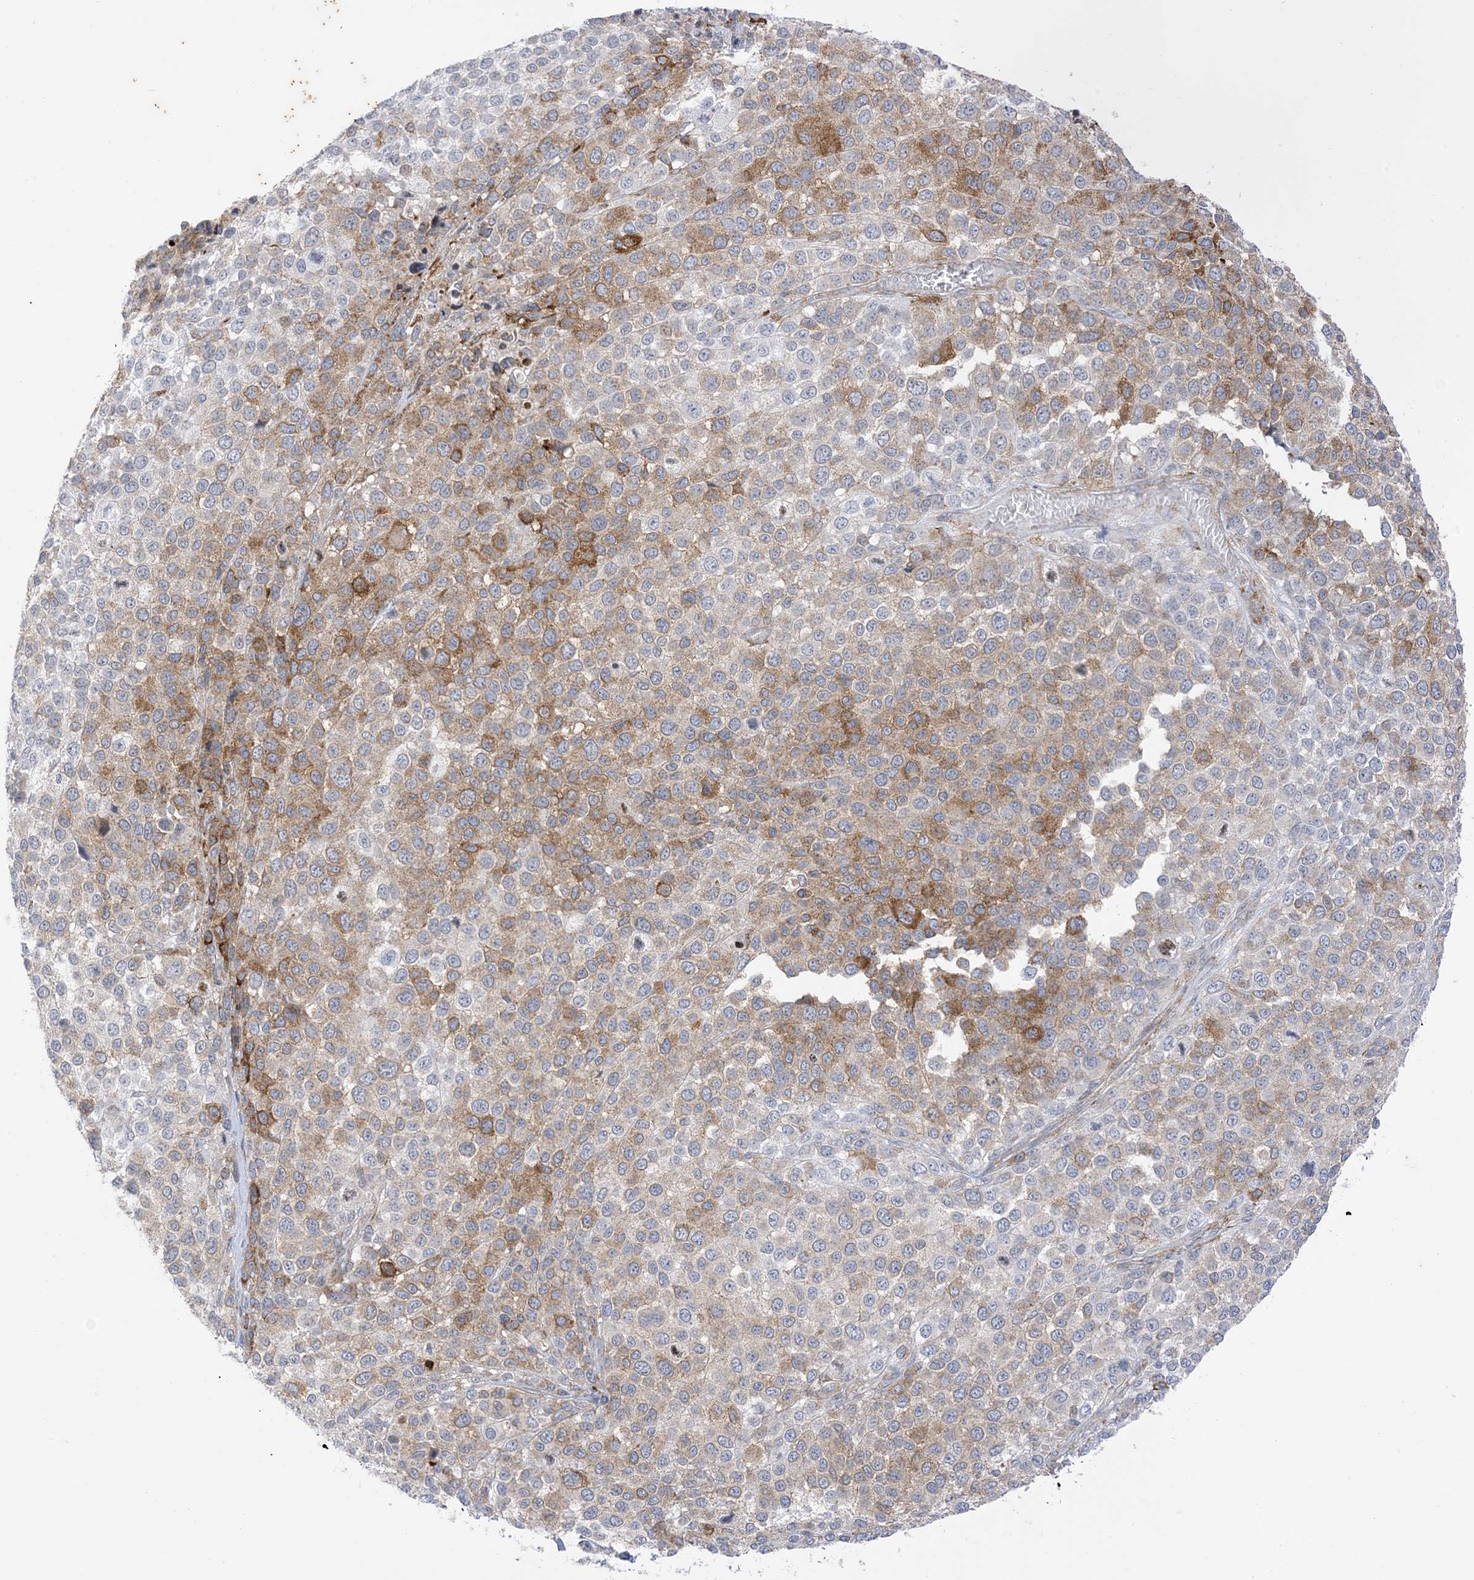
{"staining": {"intensity": "moderate", "quantity": "25%-75%", "location": "cytoplasmic/membranous"}, "tissue": "melanoma", "cell_type": "Tumor cells", "image_type": "cancer", "snomed": [{"axis": "morphology", "description": "Malignant melanoma, NOS"}, {"axis": "topography", "description": "Skin of trunk"}], "caption": "Protein expression analysis of human melanoma reveals moderate cytoplasmic/membranous positivity in about 25%-75% of tumor cells.", "gene": "RAC1", "patient": {"sex": "male", "age": 71}}